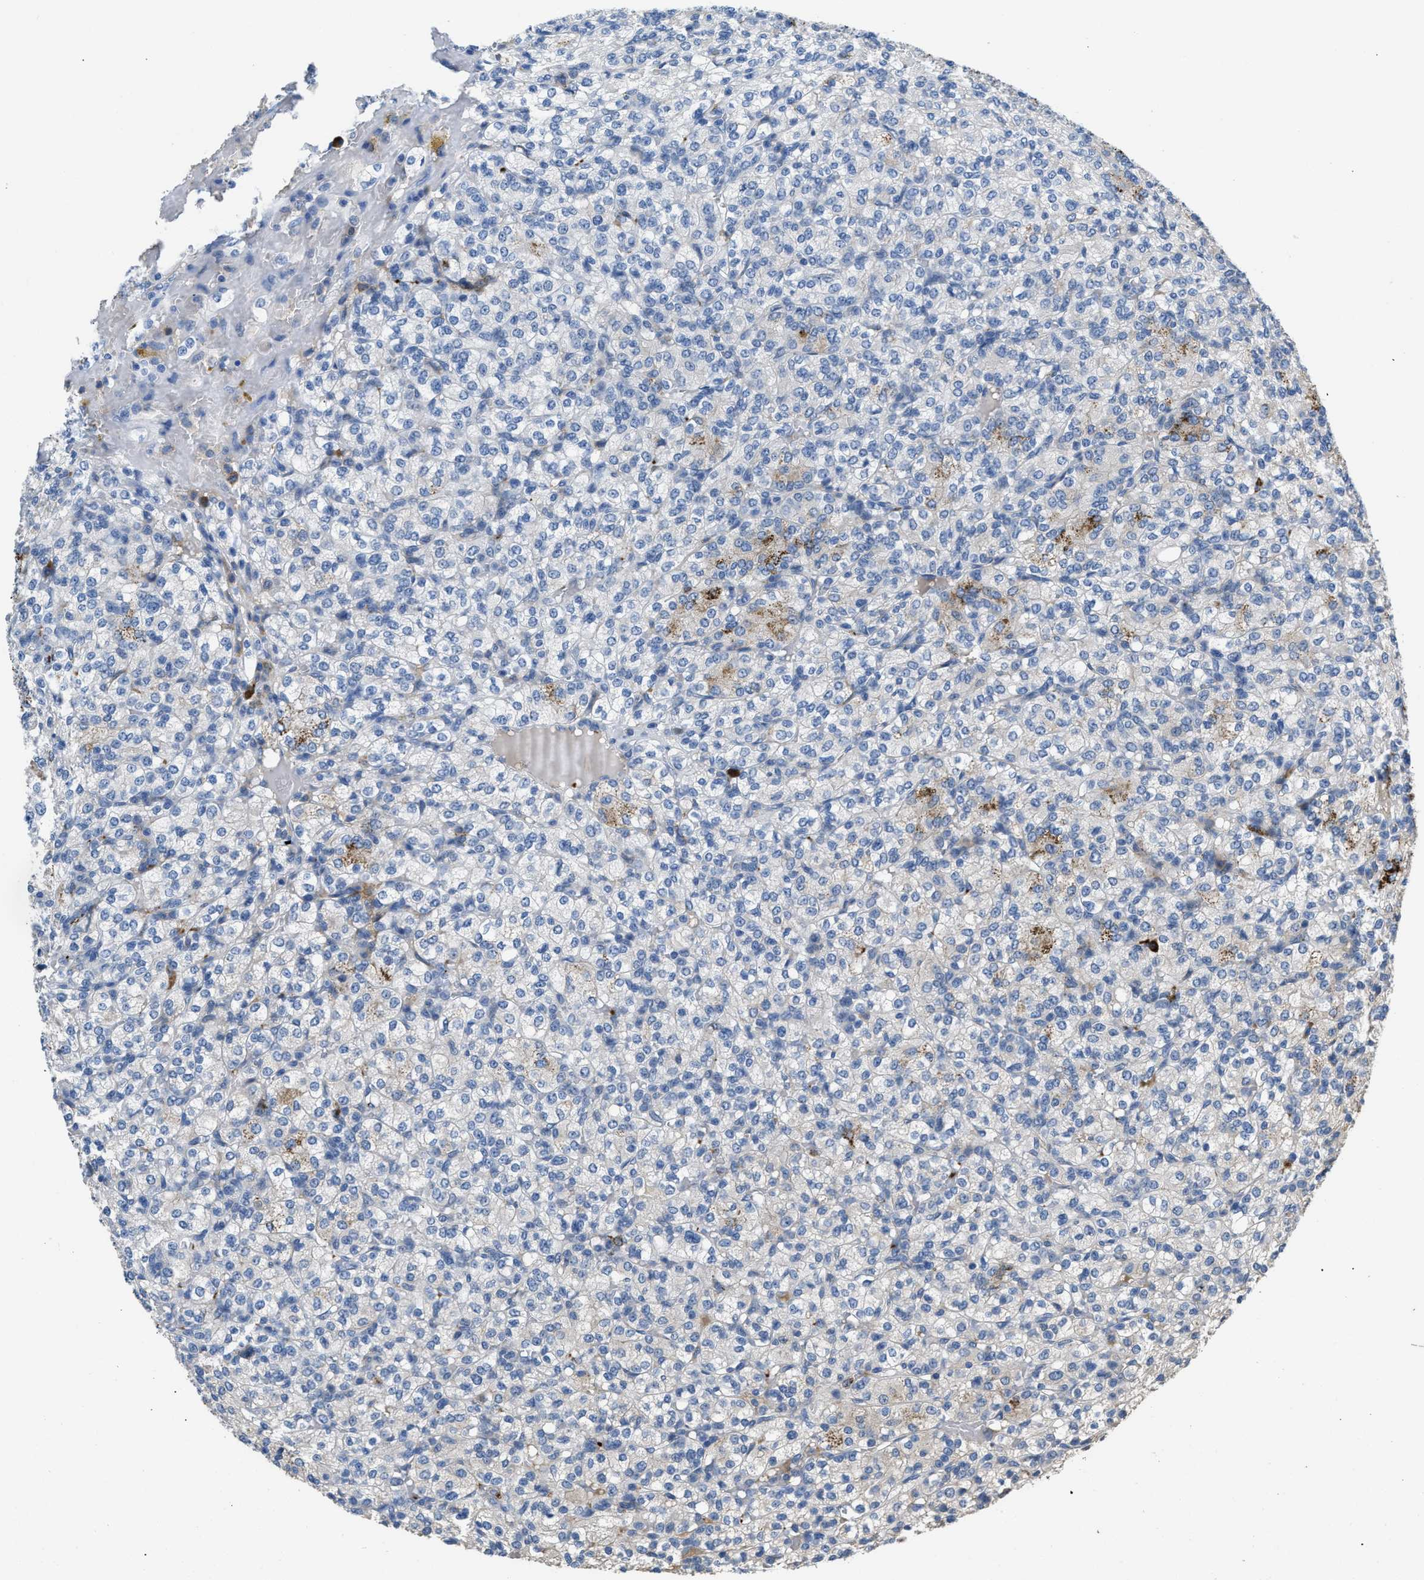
{"staining": {"intensity": "negative", "quantity": "none", "location": "none"}, "tissue": "renal cancer", "cell_type": "Tumor cells", "image_type": "cancer", "snomed": [{"axis": "morphology", "description": "Adenocarcinoma, NOS"}, {"axis": "topography", "description": "Kidney"}], "caption": "DAB (3,3'-diaminobenzidine) immunohistochemical staining of human renal cancer (adenocarcinoma) displays no significant staining in tumor cells. The staining is performed using DAB brown chromogen with nuclei counter-stained in using hematoxylin.", "gene": "FGF18", "patient": {"sex": "male", "age": 77}}